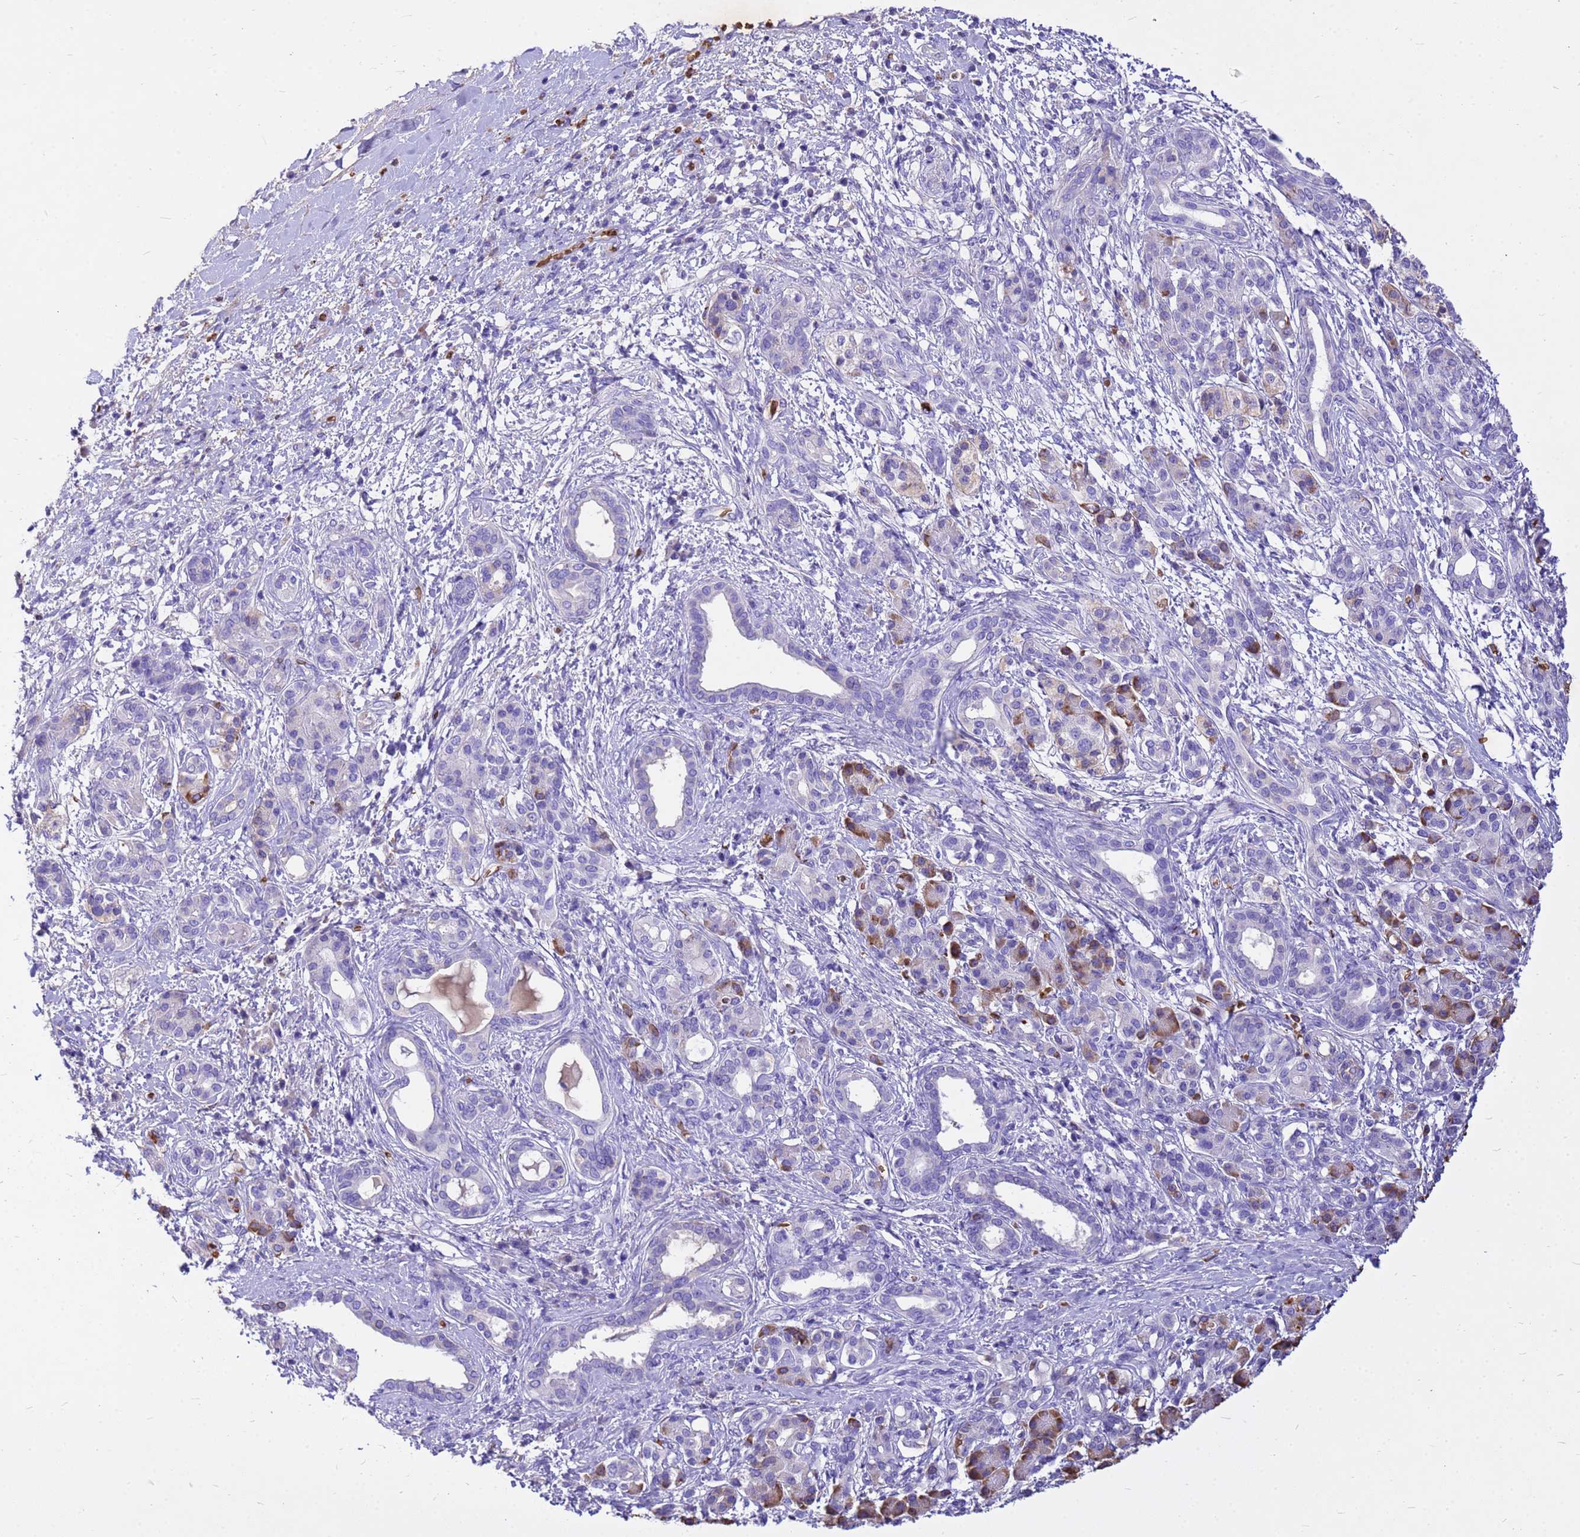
{"staining": {"intensity": "negative", "quantity": "none", "location": "none"}, "tissue": "pancreatic cancer", "cell_type": "Tumor cells", "image_type": "cancer", "snomed": [{"axis": "morphology", "description": "Adenocarcinoma, NOS"}, {"axis": "topography", "description": "Pancreas"}], "caption": "Pancreatic cancer stained for a protein using IHC reveals no positivity tumor cells.", "gene": "HBA2", "patient": {"sex": "female", "age": 55}}